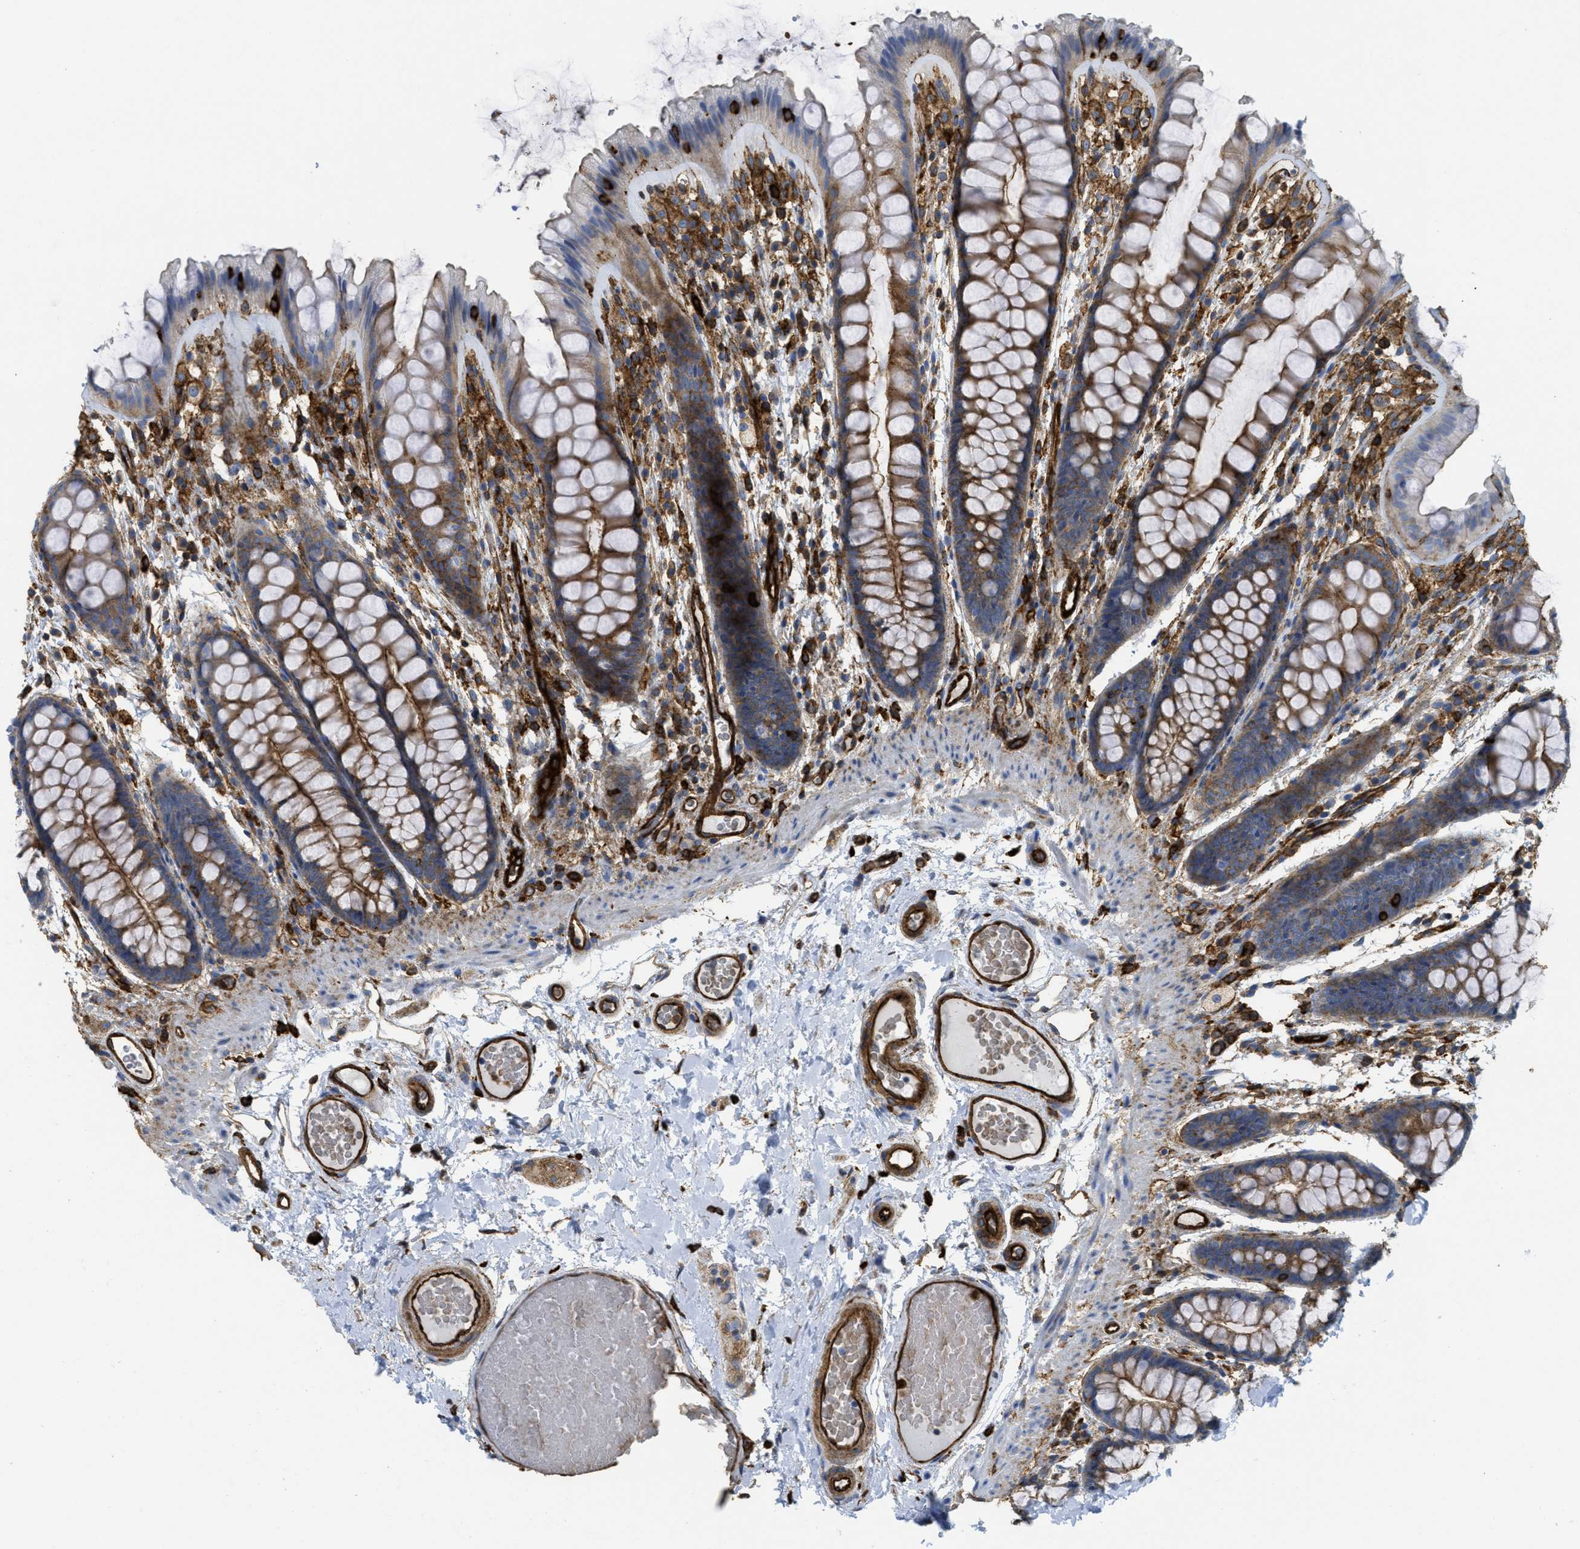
{"staining": {"intensity": "strong", "quantity": ">75%", "location": "cytoplasmic/membranous"}, "tissue": "colon", "cell_type": "Endothelial cells", "image_type": "normal", "snomed": [{"axis": "morphology", "description": "Normal tissue, NOS"}, {"axis": "topography", "description": "Colon"}], "caption": "Protein analysis of normal colon displays strong cytoplasmic/membranous expression in about >75% of endothelial cells. The protein of interest is stained brown, and the nuclei are stained in blue (DAB IHC with brightfield microscopy, high magnification).", "gene": "HIP1", "patient": {"sex": "female", "age": 56}}